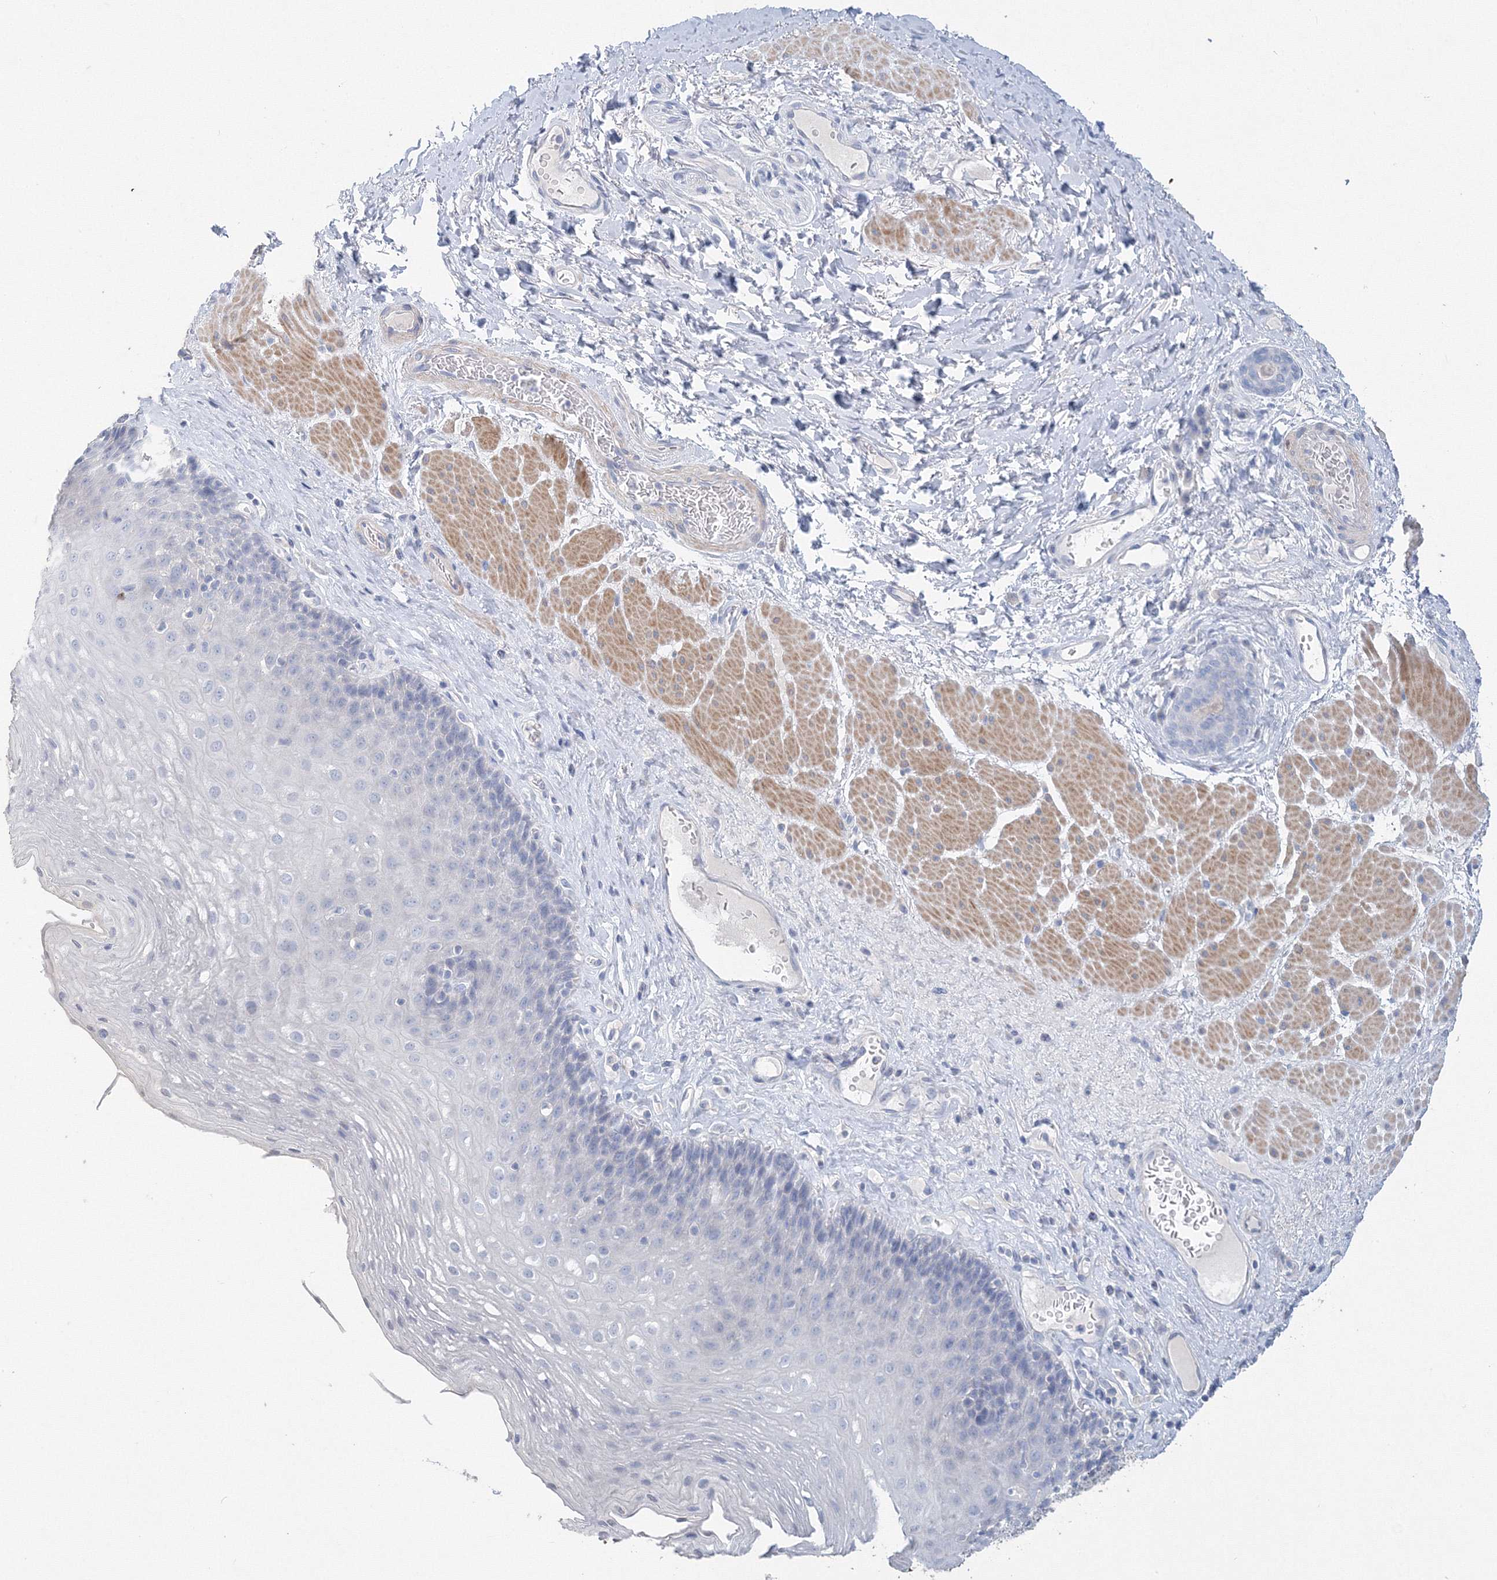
{"staining": {"intensity": "negative", "quantity": "none", "location": "none"}, "tissue": "esophagus", "cell_type": "Squamous epithelial cells", "image_type": "normal", "snomed": [{"axis": "morphology", "description": "Normal tissue, NOS"}, {"axis": "topography", "description": "Esophagus"}], "caption": "Immunohistochemistry image of normal human esophagus stained for a protein (brown), which demonstrates no expression in squamous epithelial cells.", "gene": "OSBPL6", "patient": {"sex": "female", "age": 66}}